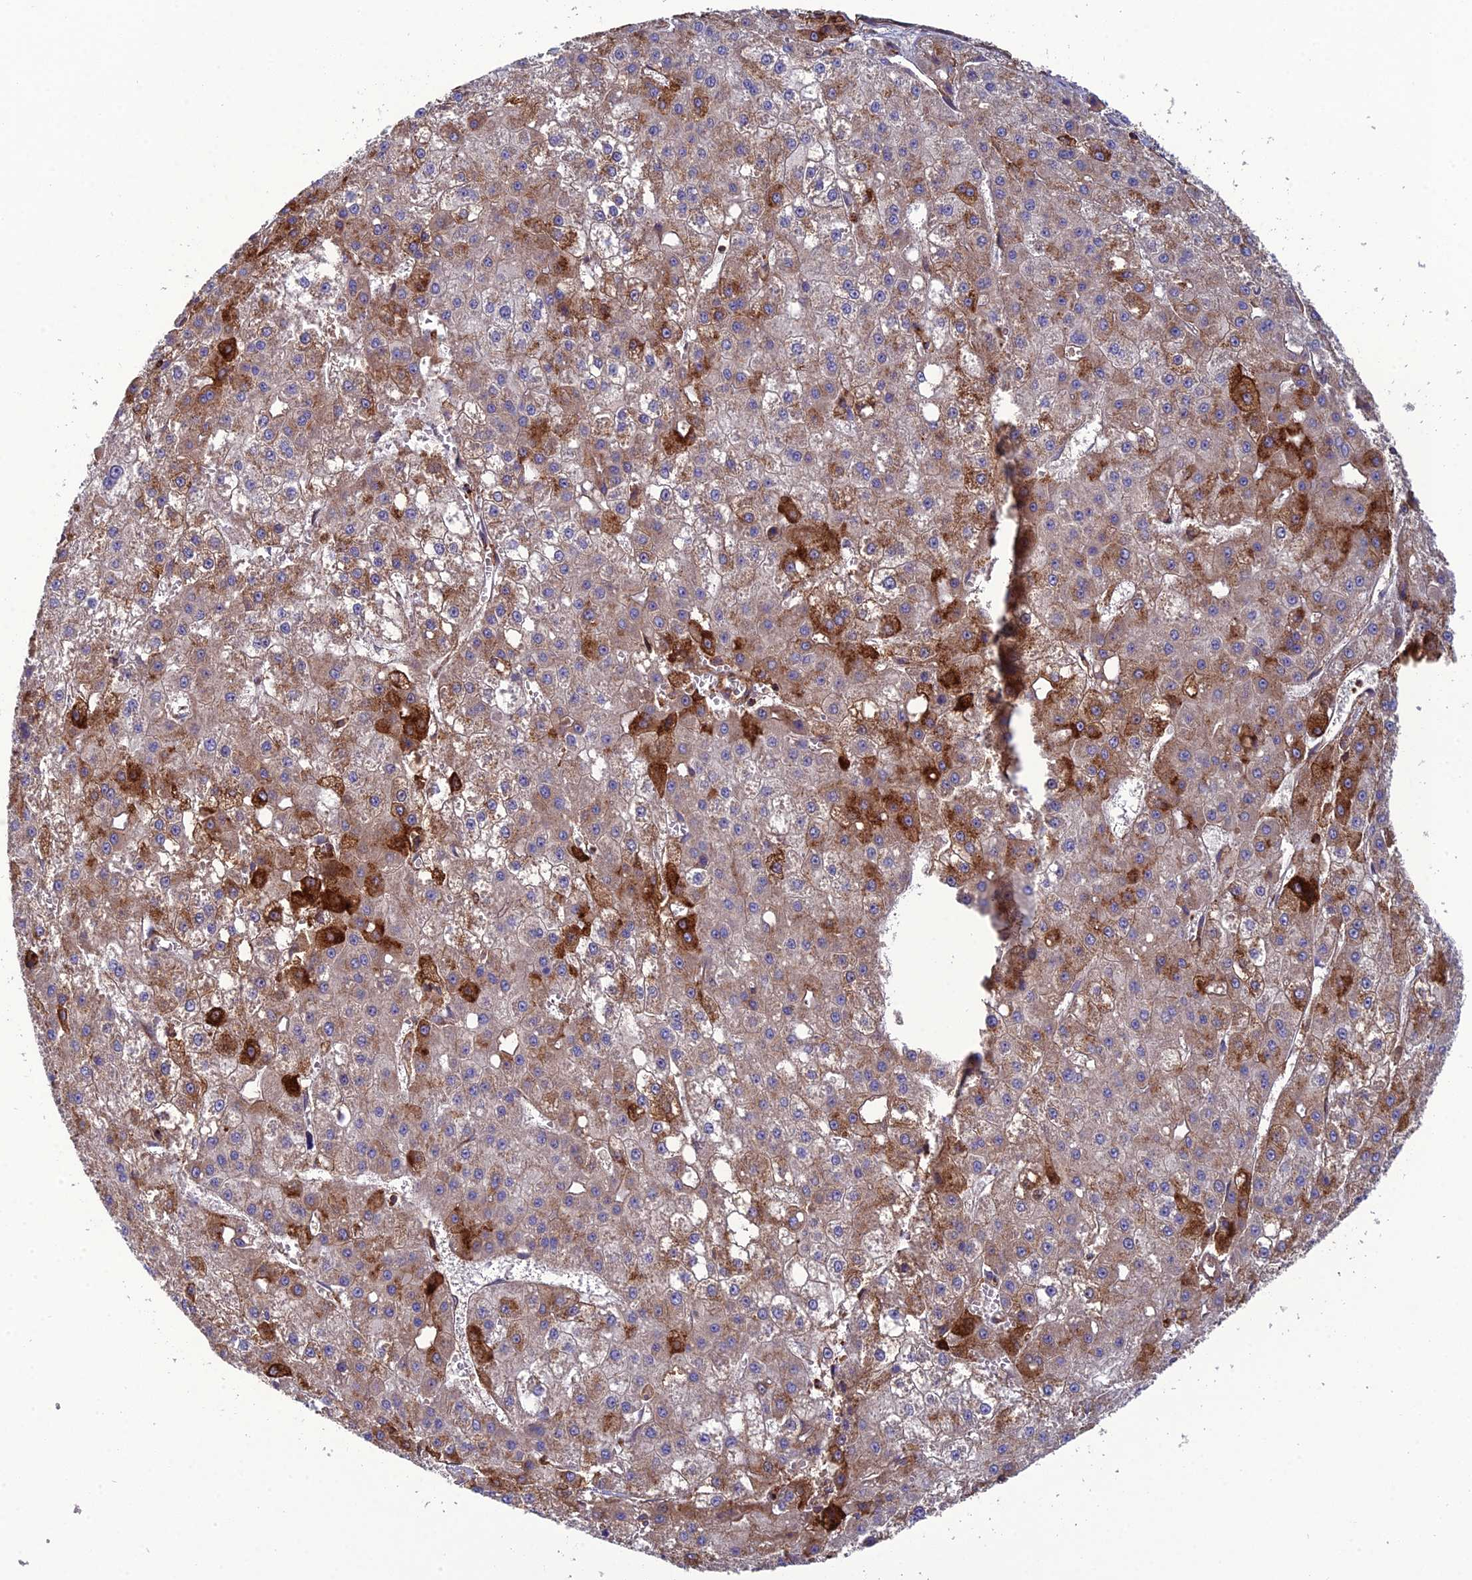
{"staining": {"intensity": "strong", "quantity": "<25%", "location": "cytoplasmic/membranous"}, "tissue": "liver cancer", "cell_type": "Tumor cells", "image_type": "cancer", "snomed": [{"axis": "morphology", "description": "Carcinoma, Hepatocellular, NOS"}, {"axis": "topography", "description": "Liver"}], "caption": "Liver hepatocellular carcinoma tissue shows strong cytoplasmic/membranous positivity in about <25% of tumor cells, visualized by immunohistochemistry.", "gene": "LNPEP", "patient": {"sex": "male", "age": 47}}